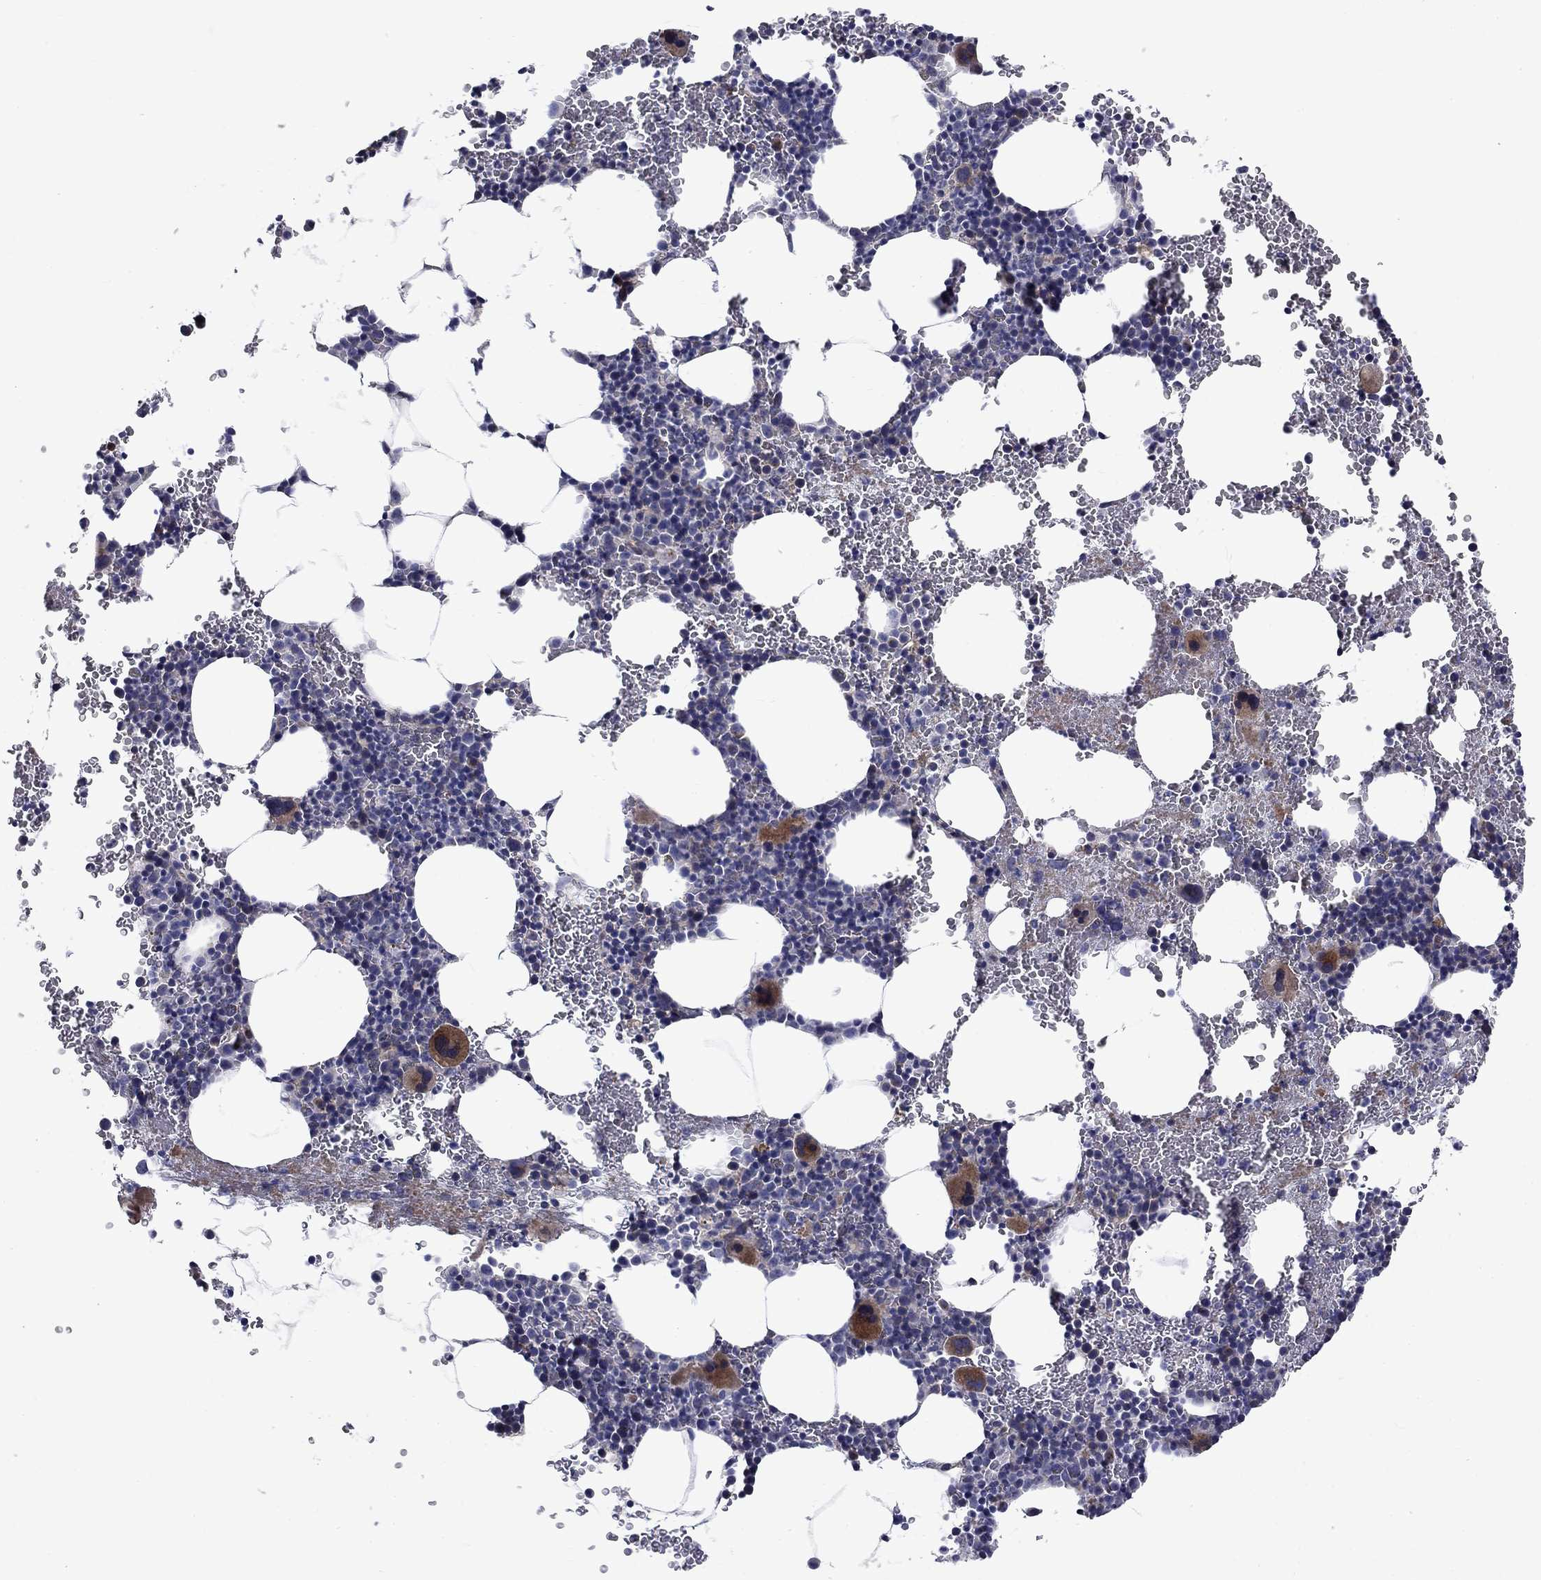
{"staining": {"intensity": "moderate", "quantity": "<25%", "location": "cytoplasmic/membranous"}, "tissue": "bone marrow", "cell_type": "Hematopoietic cells", "image_type": "normal", "snomed": [{"axis": "morphology", "description": "Normal tissue, NOS"}, {"axis": "topography", "description": "Bone marrow"}], "caption": "A low amount of moderate cytoplasmic/membranous expression is seen in approximately <25% of hematopoietic cells in unremarkable bone marrow. Using DAB (3,3'-diaminobenzidine) (brown) and hematoxylin (blue) stains, captured at high magnification using brightfield microscopy.", "gene": "SLC1A1", "patient": {"sex": "male", "age": 50}}